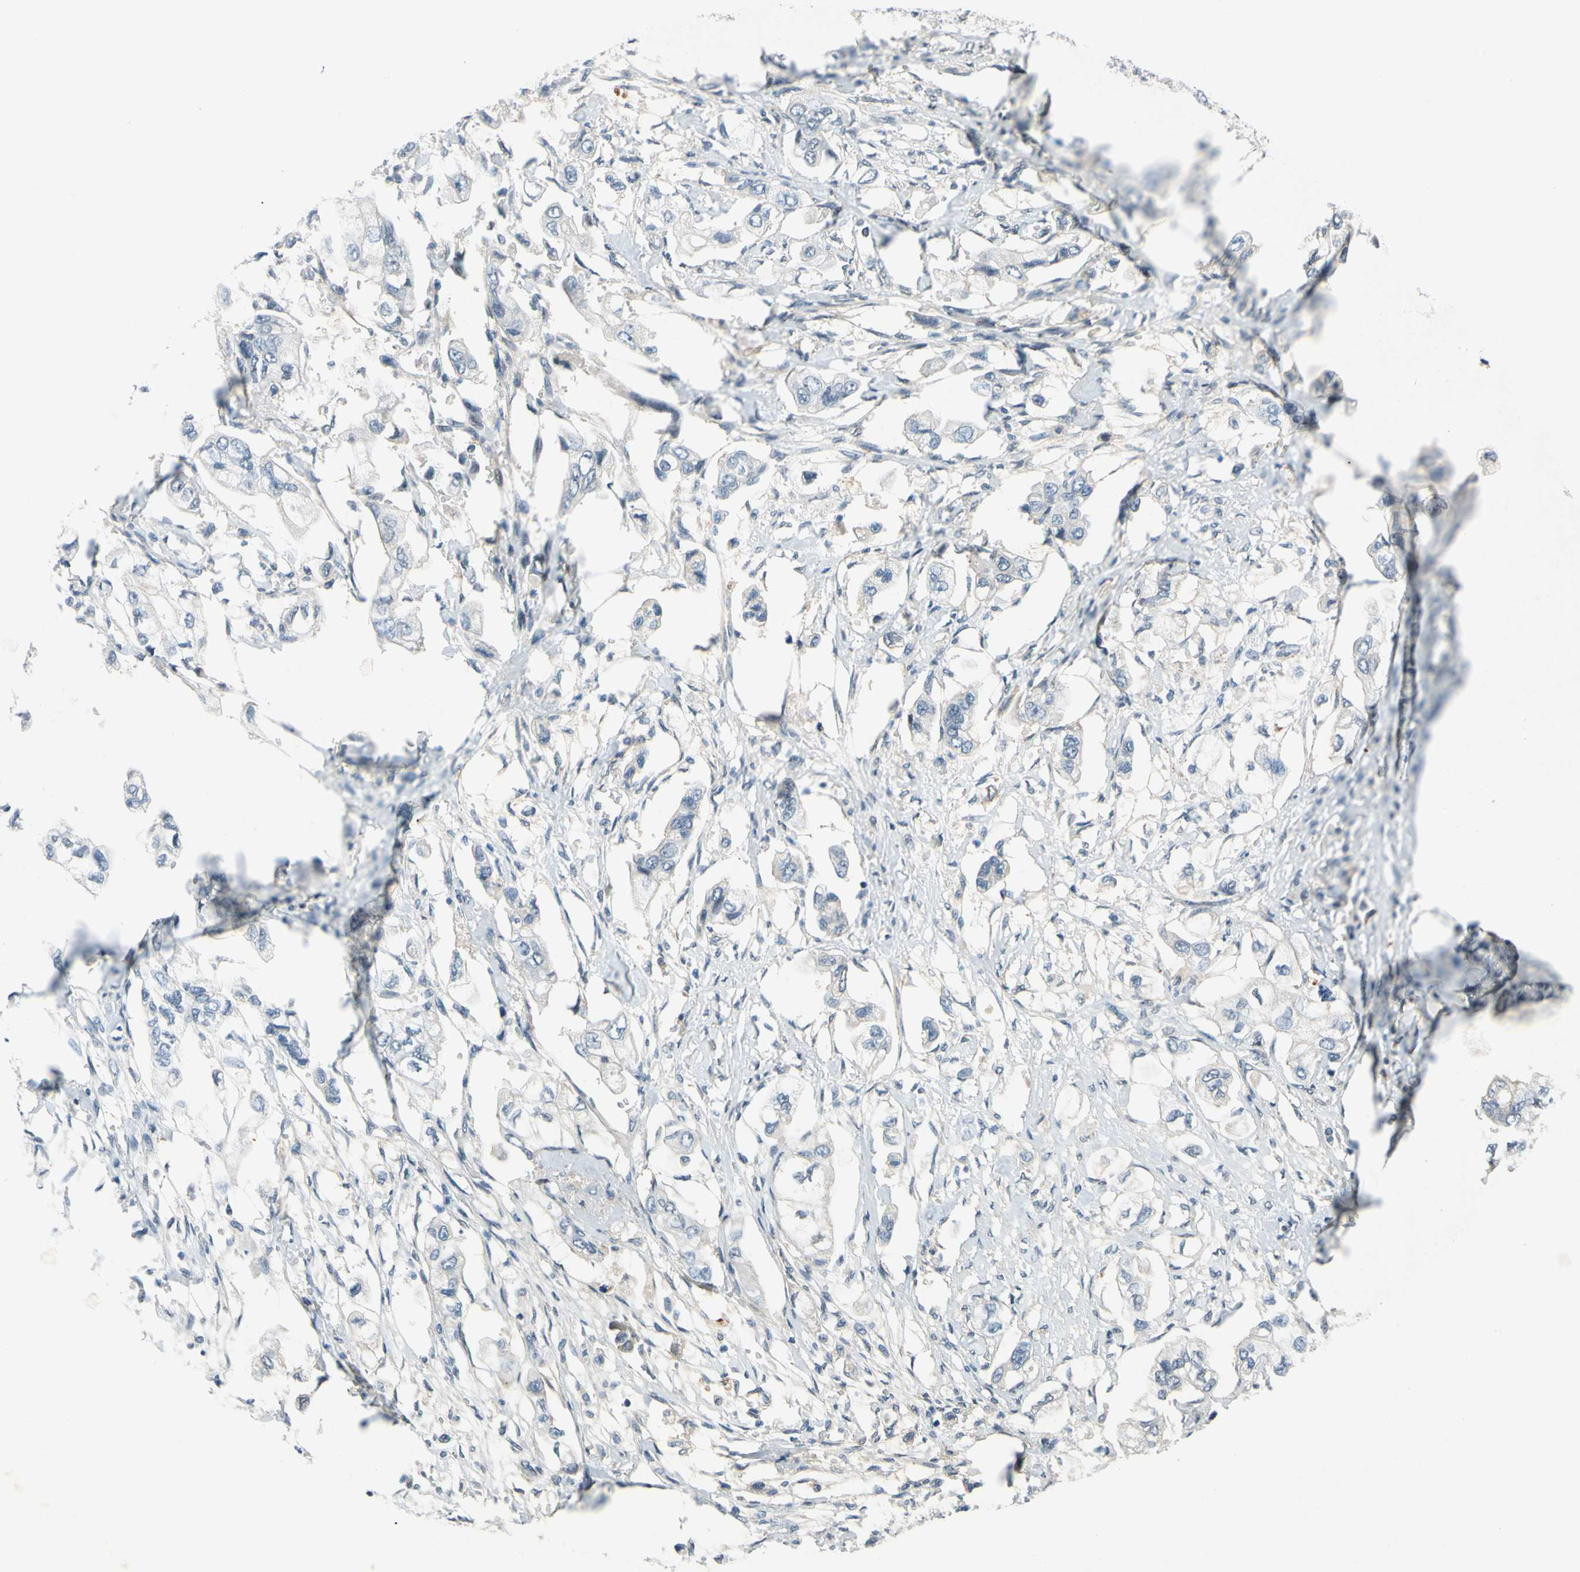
{"staining": {"intensity": "weak", "quantity": "25%-75%", "location": "cytoplasmic/membranous"}, "tissue": "stomach cancer", "cell_type": "Tumor cells", "image_type": "cancer", "snomed": [{"axis": "morphology", "description": "Adenocarcinoma, NOS"}, {"axis": "topography", "description": "Stomach"}], "caption": "High-power microscopy captured an immunohistochemistry photomicrograph of stomach adenocarcinoma, revealing weak cytoplasmic/membranous expression in approximately 25%-75% of tumor cells. Immunohistochemistry stains the protein in brown and the nuclei are stained blue.", "gene": "POGZ", "patient": {"sex": "male", "age": 62}}